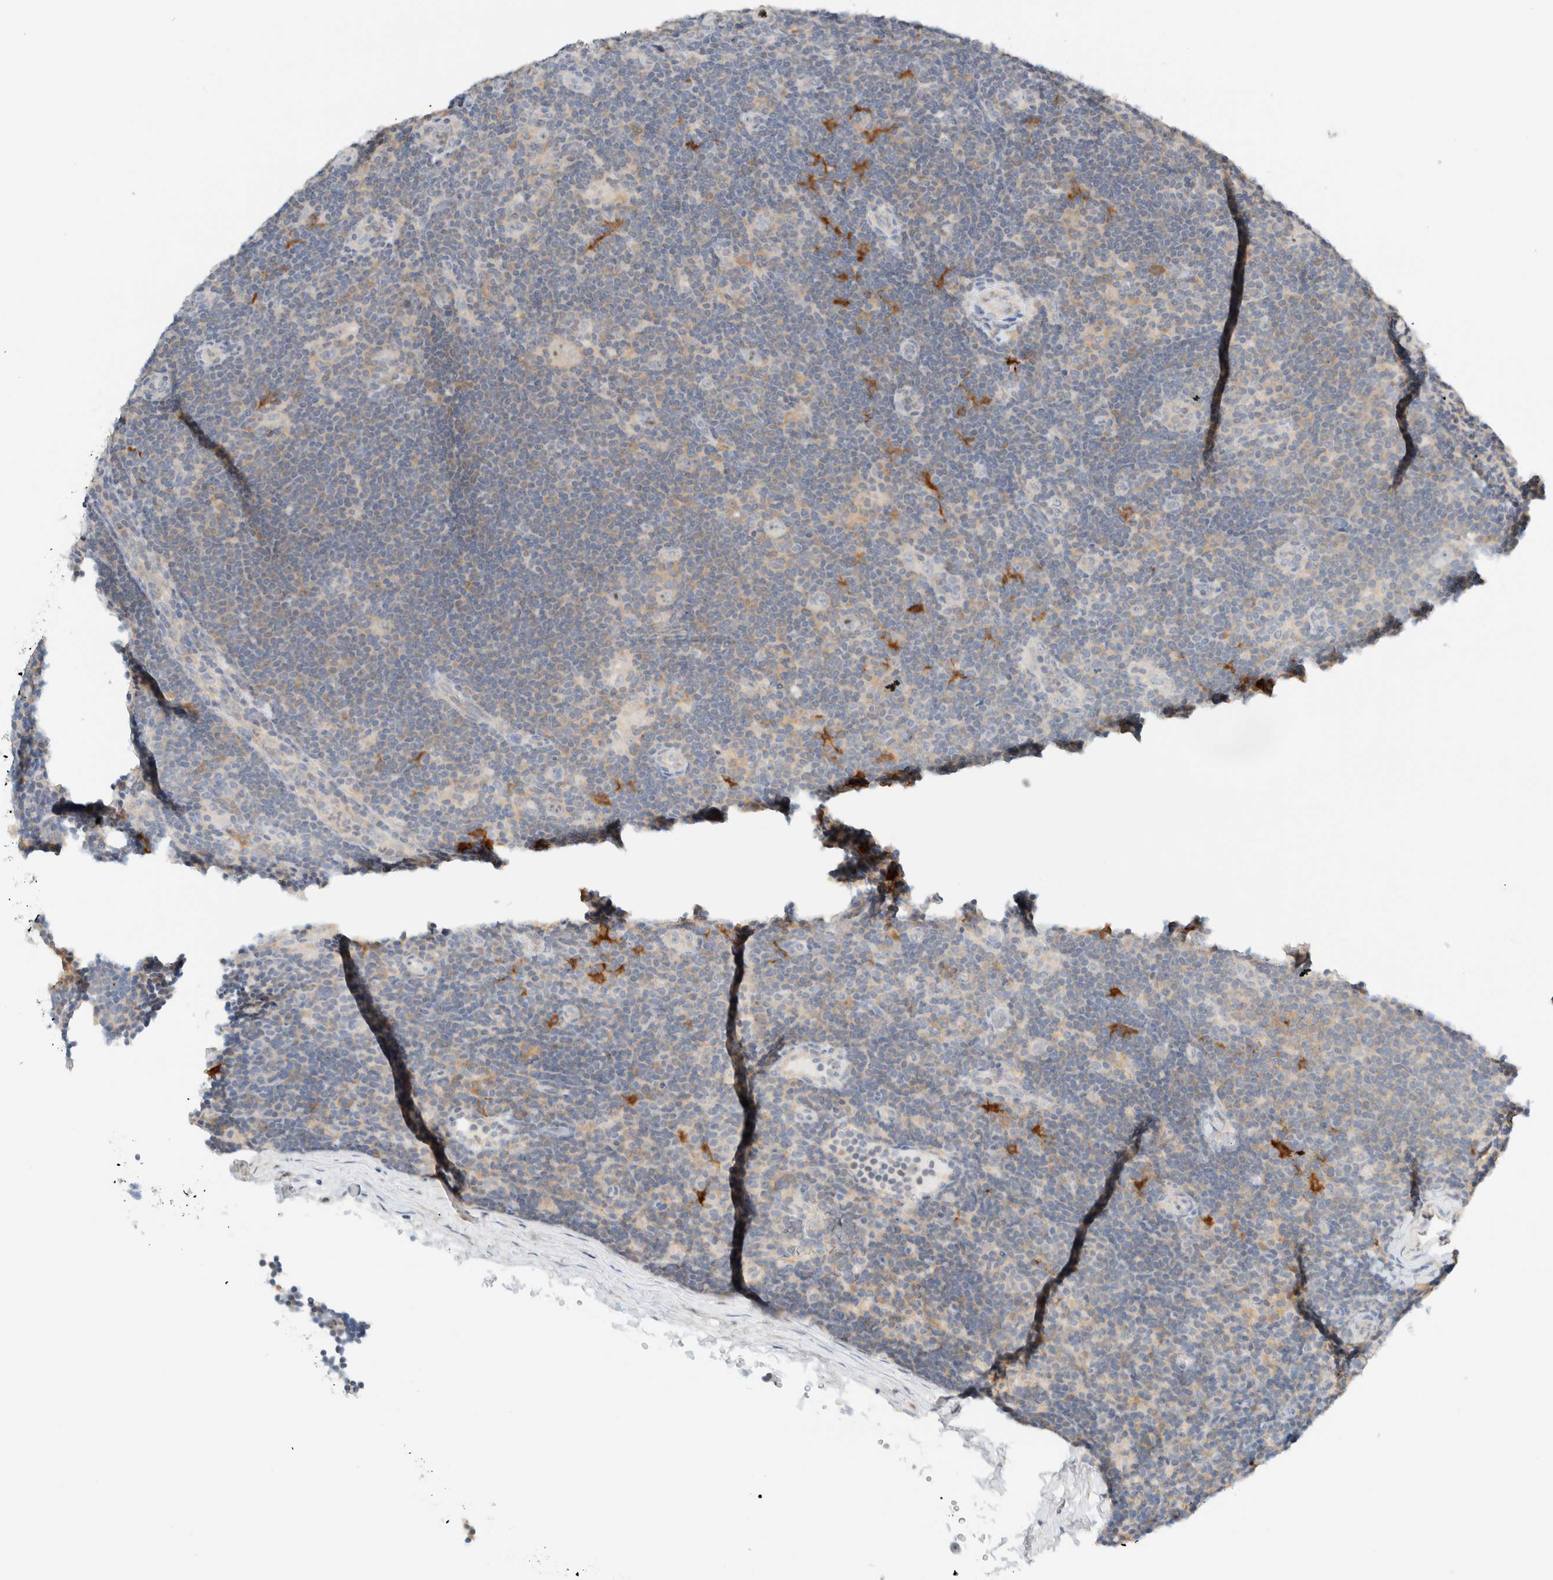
{"staining": {"intensity": "negative", "quantity": "none", "location": "none"}, "tissue": "lymphoma", "cell_type": "Tumor cells", "image_type": "cancer", "snomed": [{"axis": "morphology", "description": "Hodgkin's disease, NOS"}, {"axis": "topography", "description": "Lymph node"}], "caption": "Tumor cells are negative for brown protein staining in Hodgkin's disease. The staining is performed using DAB (3,3'-diaminobenzidine) brown chromogen with nuclei counter-stained in using hematoxylin.", "gene": "NDE1", "patient": {"sex": "female", "age": 57}}